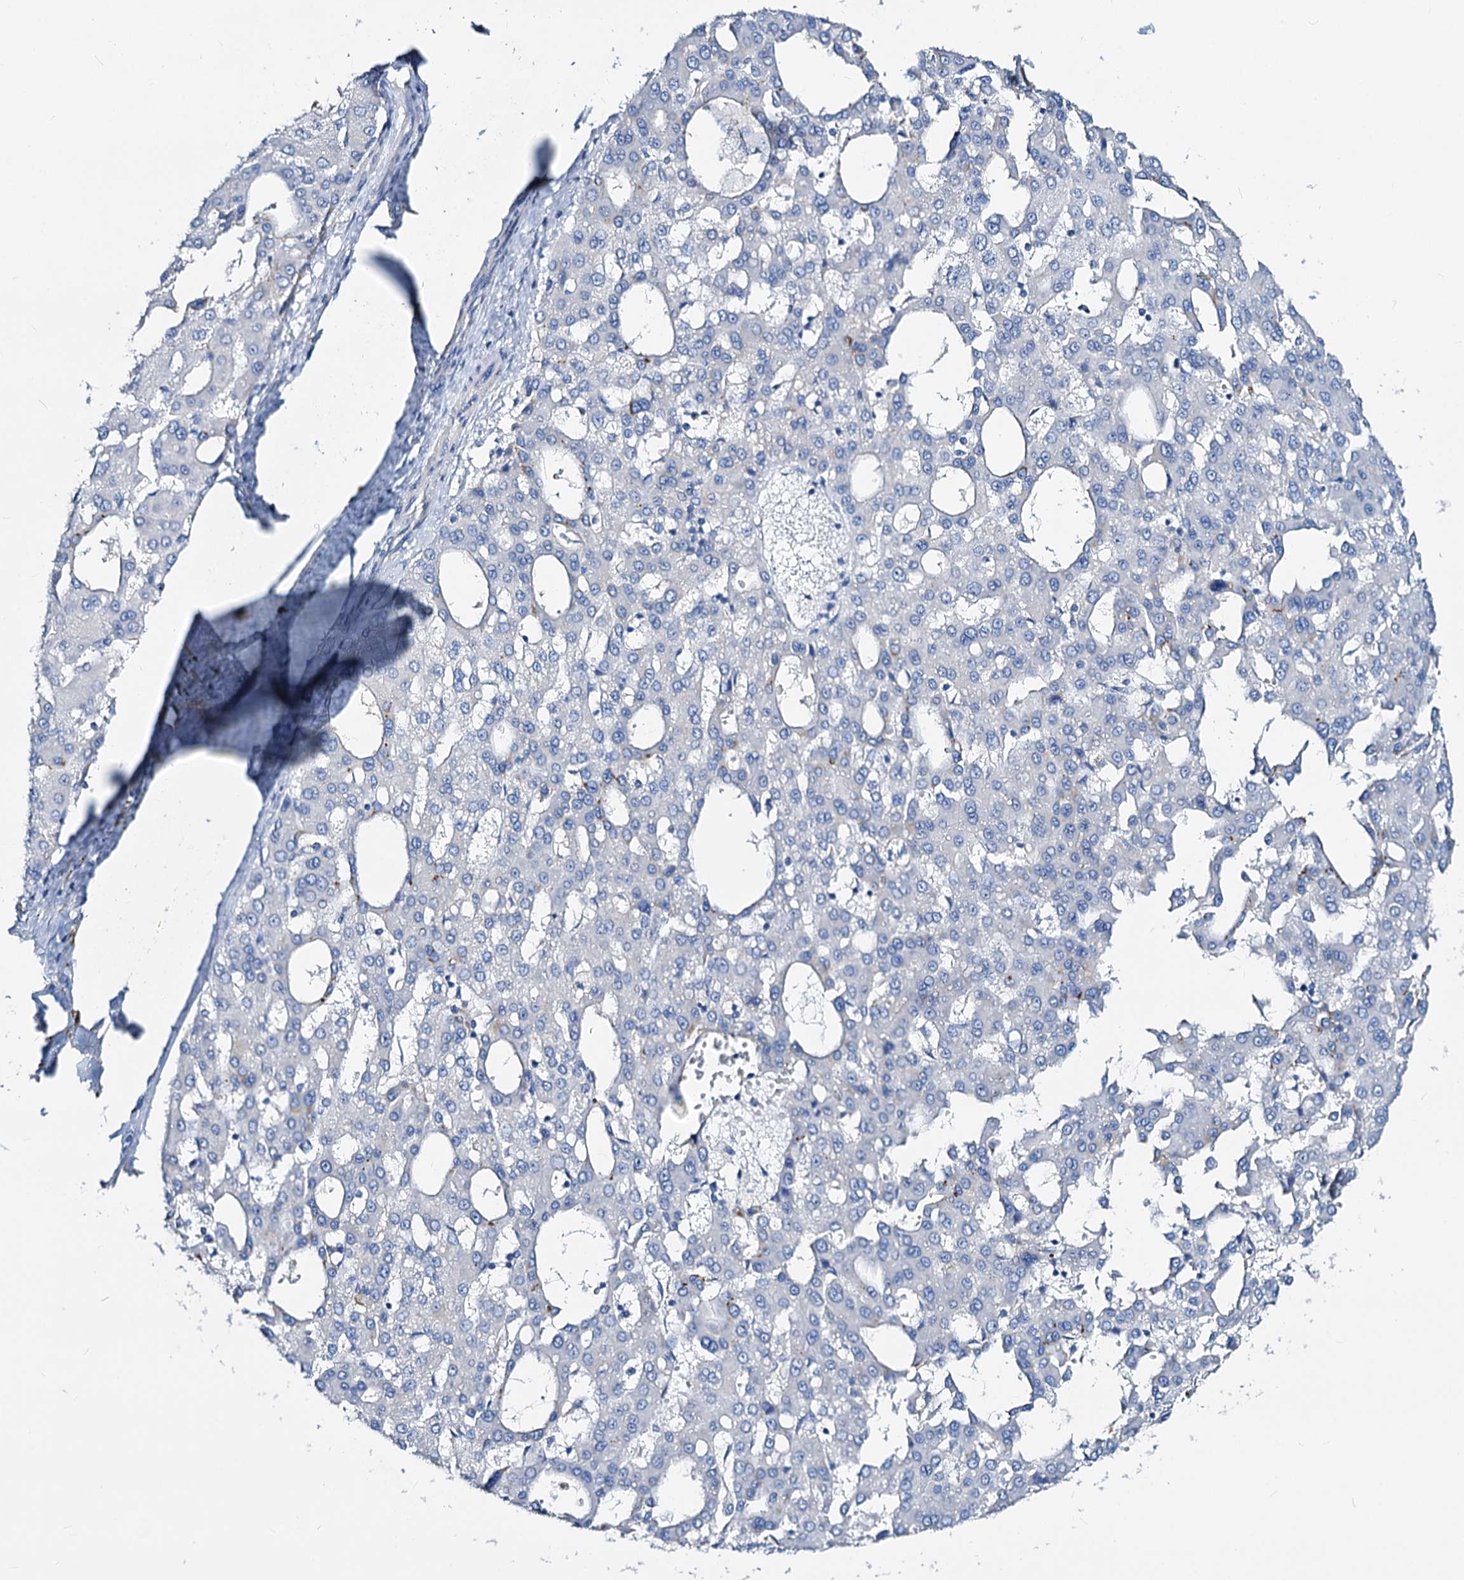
{"staining": {"intensity": "negative", "quantity": "none", "location": "none"}, "tissue": "liver cancer", "cell_type": "Tumor cells", "image_type": "cancer", "snomed": [{"axis": "morphology", "description": "Carcinoma, Hepatocellular, NOS"}, {"axis": "topography", "description": "Liver"}], "caption": "This is an IHC micrograph of liver hepatocellular carcinoma. There is no positivity in tumor cells.", "gene": "DYDC2", "patient": {"sex": "male", "age": 47}}